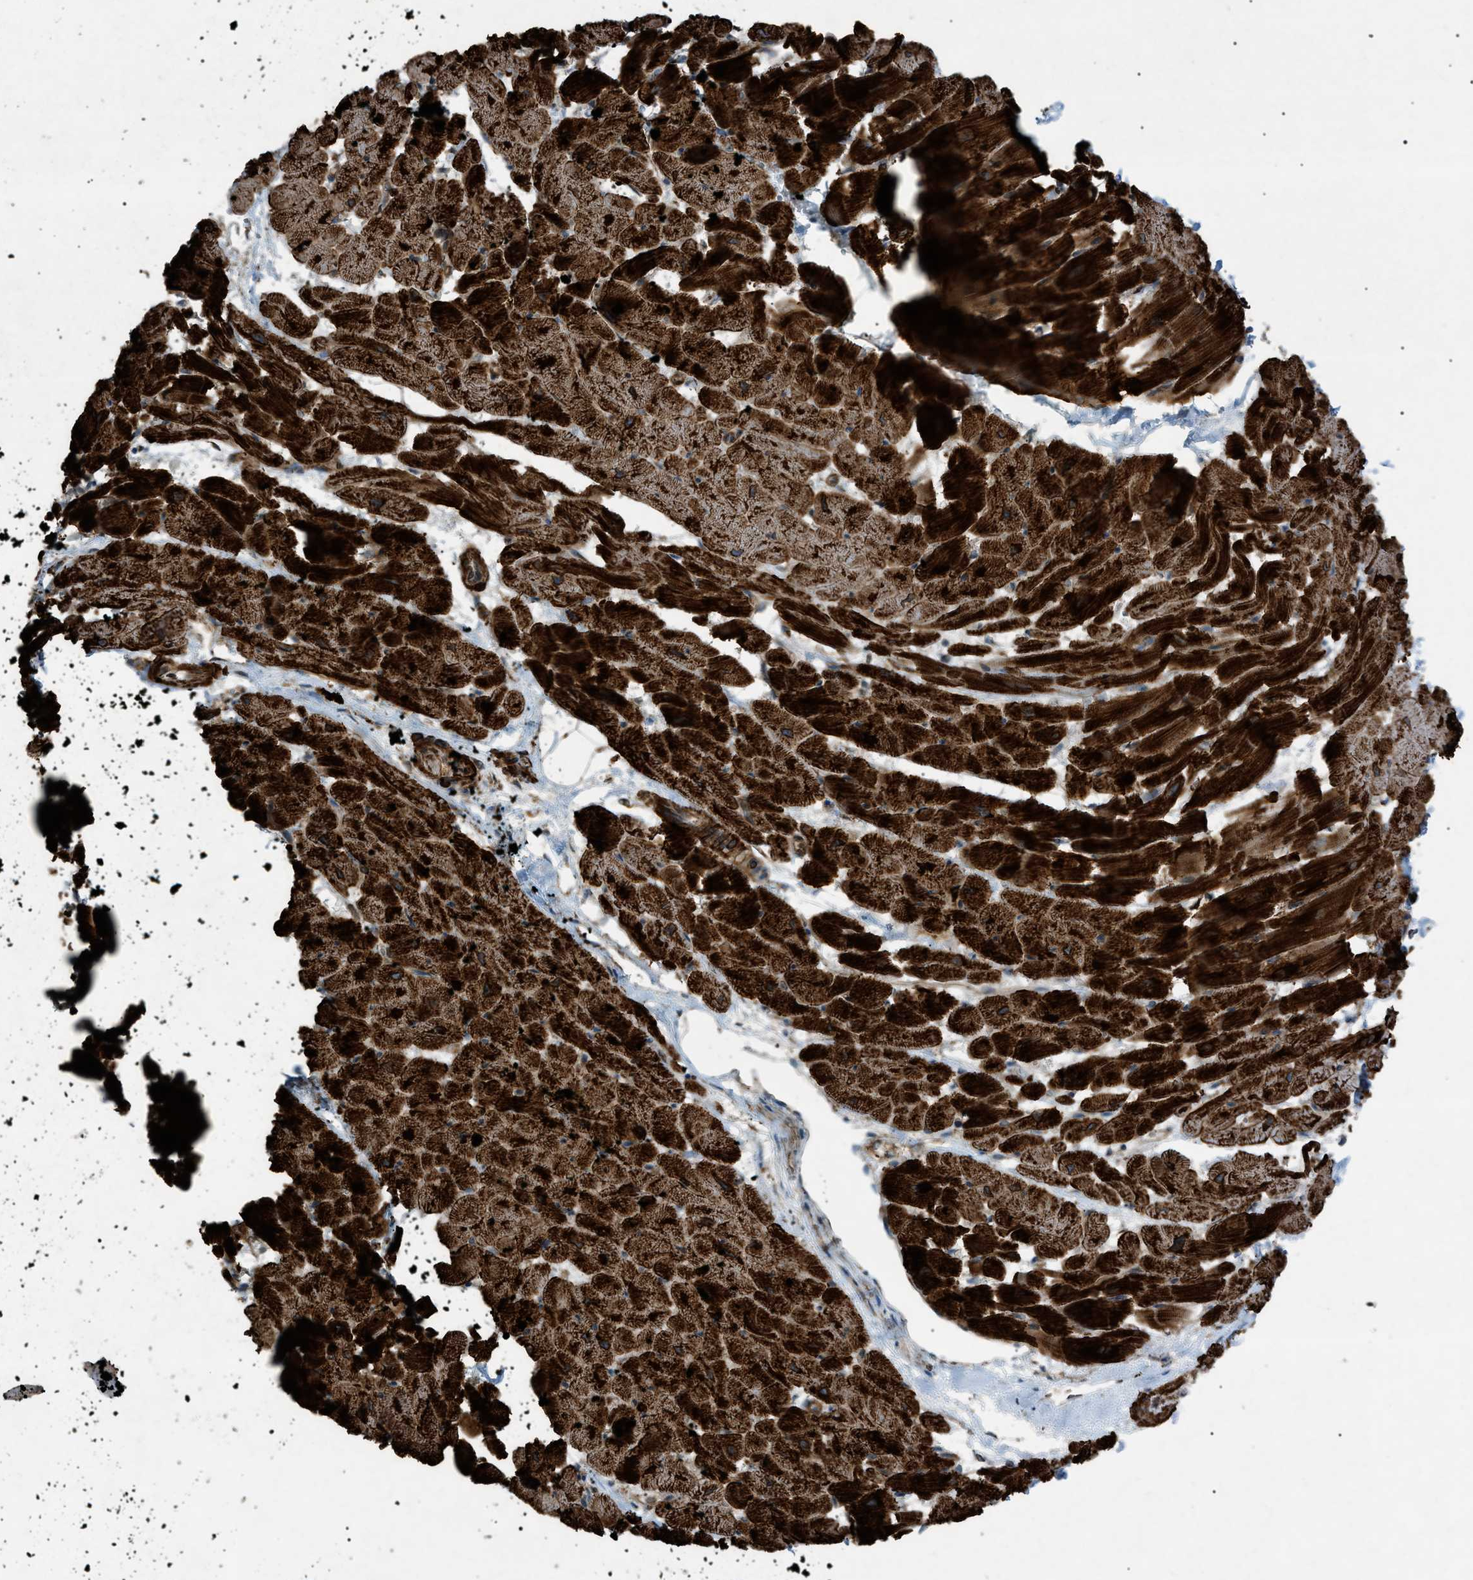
{"staining": {"intensity": "strong", "quantity": ">75%", "location": "cytoplasmic/membranous"}, "tissue": "heart muscle", "cell_type": "Cardiomyocytes", "image_type": "normal", "snomed": [{"axis": "morphology", "description": "Normal tissue, NOS"}, {"axis": "topography", "description": "Heart"}], "caption": "Brown immunohistochemical staining in normal human heart muscle exhibits strong cytoplasmic/membranous staining in approximately >75% of cardiomyocytes. Nuclei are stained in blue.", "gene": "C1GALT1C1", "patient": {"sex": "female", "age": 19}}